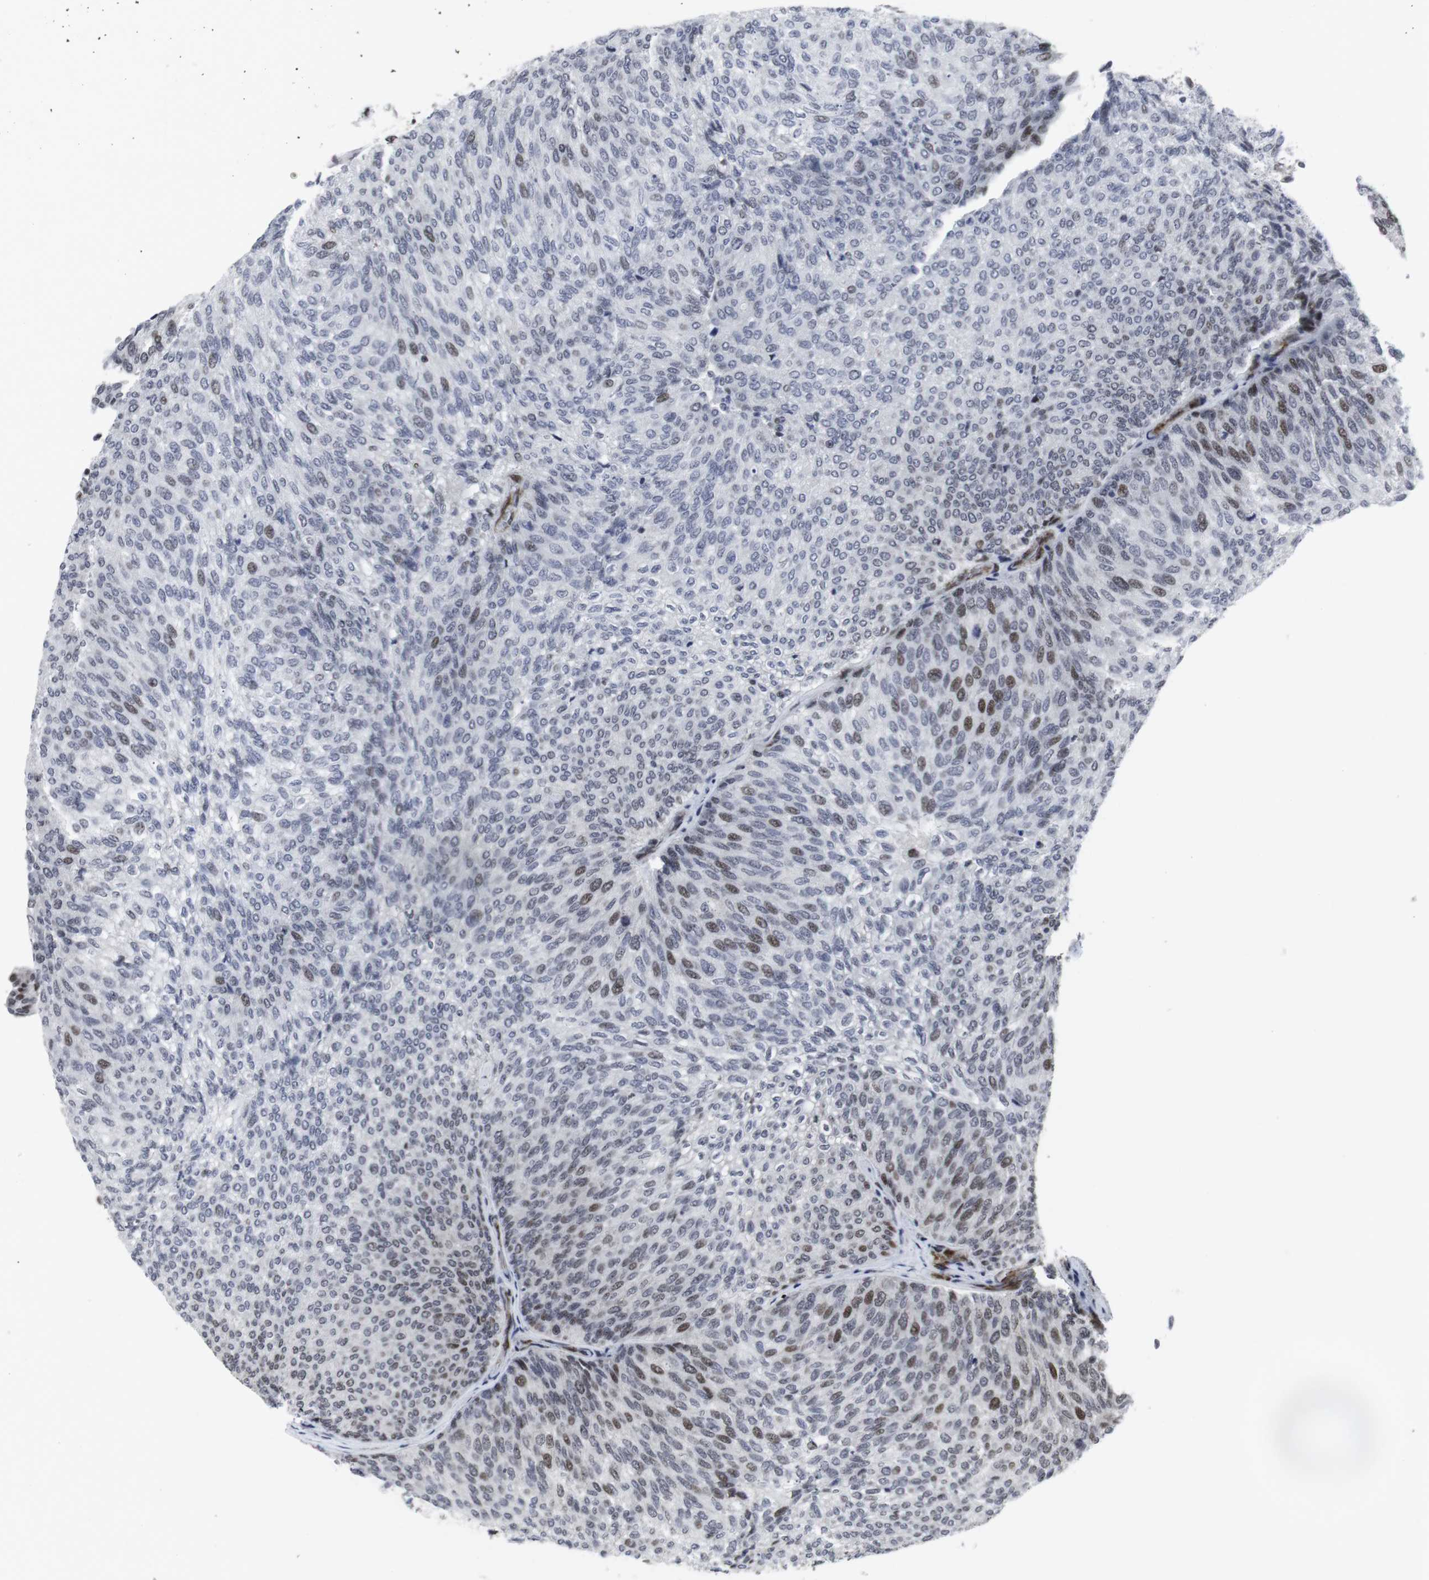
{"staining": {"intensity": "moderate", "quantity": "<25%", "location": "nuclear"}, "tissue": "urothelial cancer", "cell_type": "Tumor cells", "image_type": "cancer", "snomed": [{"axis": "morphology", "description": "Urothelial carcinoma, Low grade"}, {"axis": "topography", "description": "Urinary bladder"}], "caption": "IHC histopathology image of human urothelial cancer stained for a protein (brown), which exhibits low levels of moderate nuclear expression in approximately <25% of tumor cells.", "gene": "MLH1", "patient": {"sex": "female", "age": 79}}